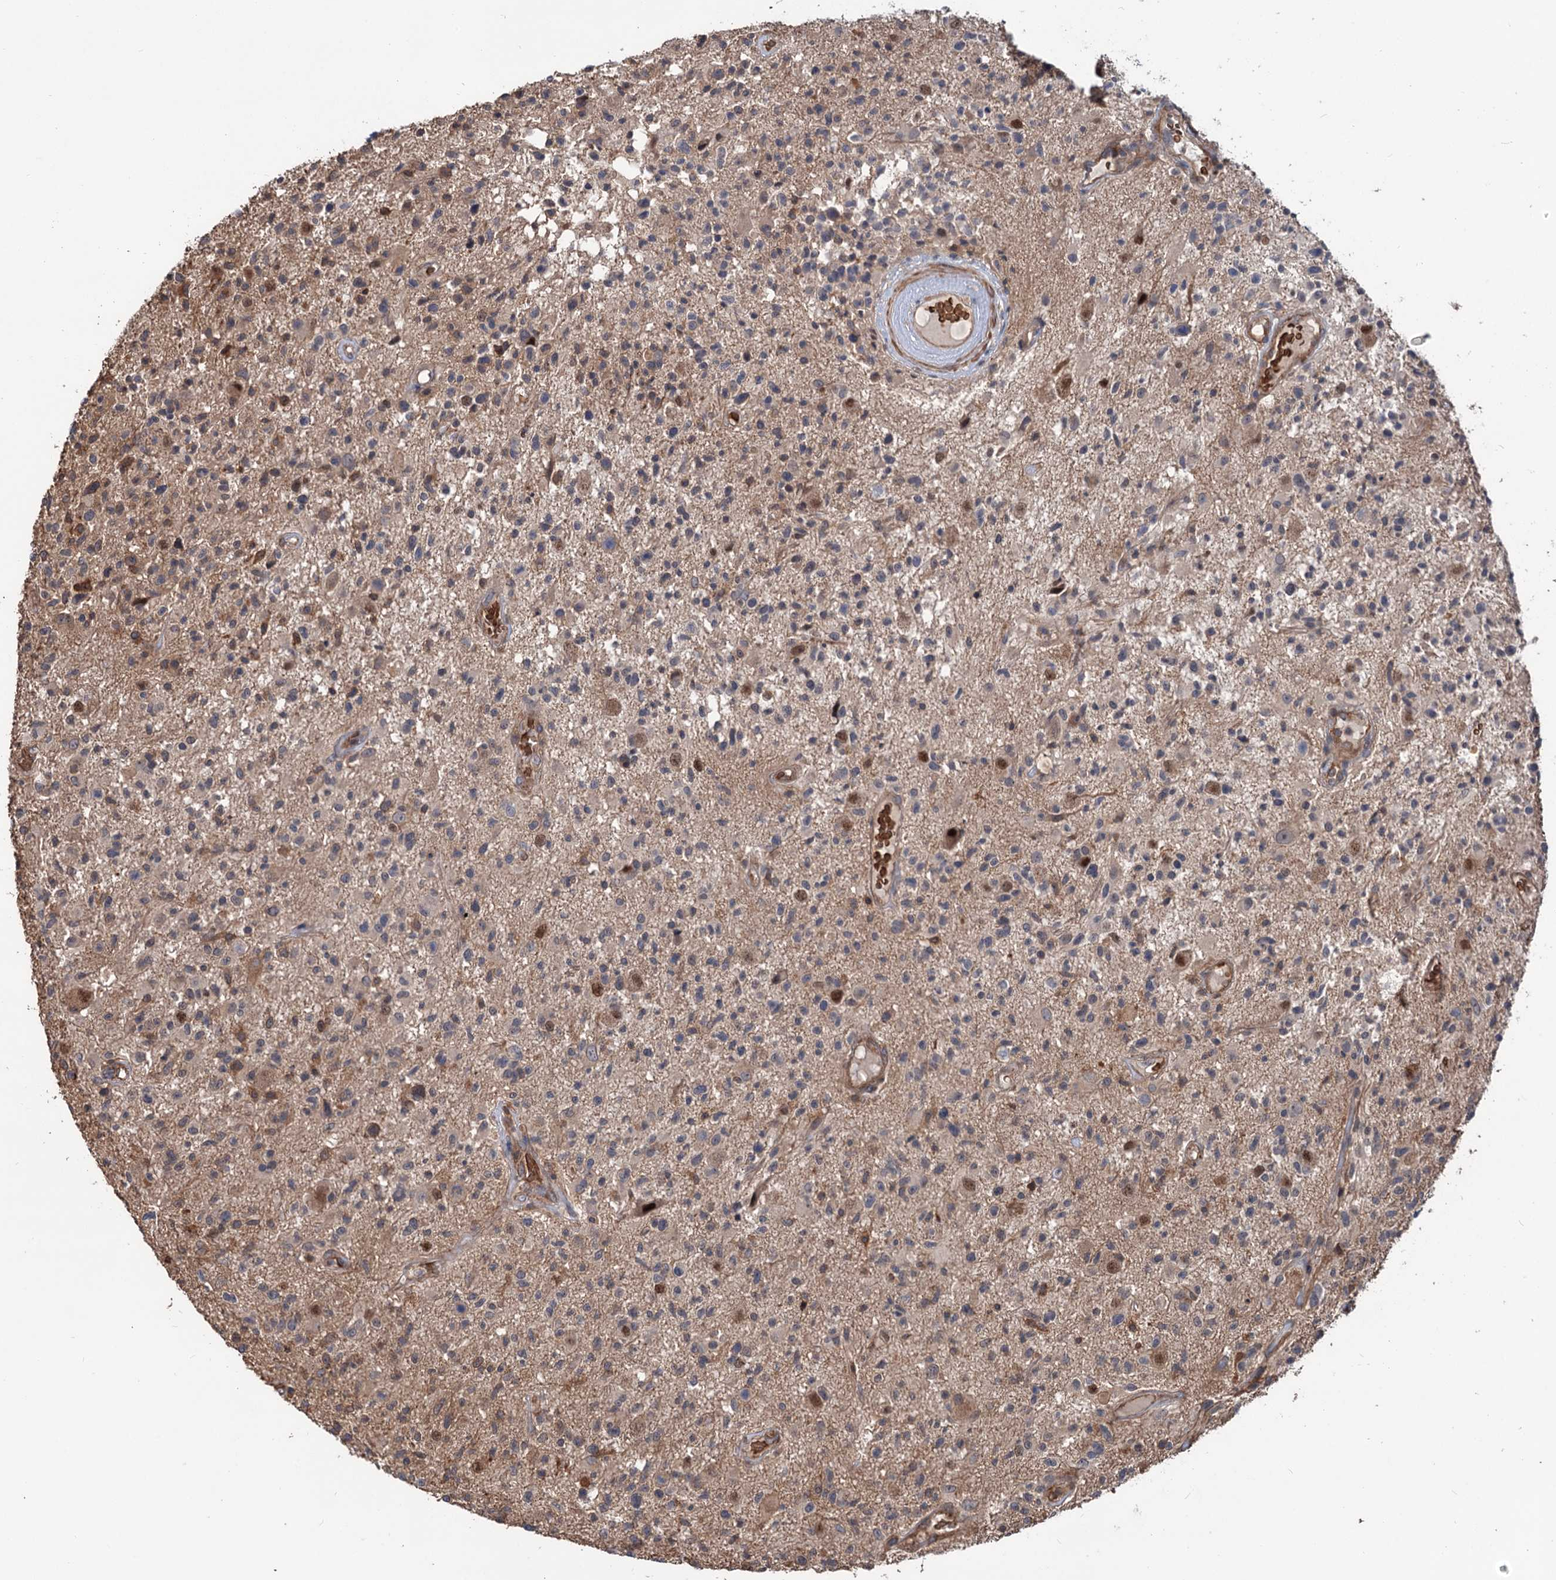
{"staining": {"intensity": "moderate", "quantity": "<25%", "location": "cytoplasmic/membranous,nuclear"}, "tissue": "glioma", "cell_type": "Tumor cells", "image_type": "cancer", "snomed": [{"axis": "morphology", "description": "Glioma, malignant, High grade"}, {"axis": "morphology", "description": "Glioblastoma, NOS"}, {"axis": "topography", "description": "Brain"}], "caption": "Glioblastoma stained for a protein (brown) shows moderate cytoplasmic/membranous and nuclear positive staining in about <25% of tumor cells.", "gene": "GRIP1", "patient": {"sex": "male", "age": 60}}